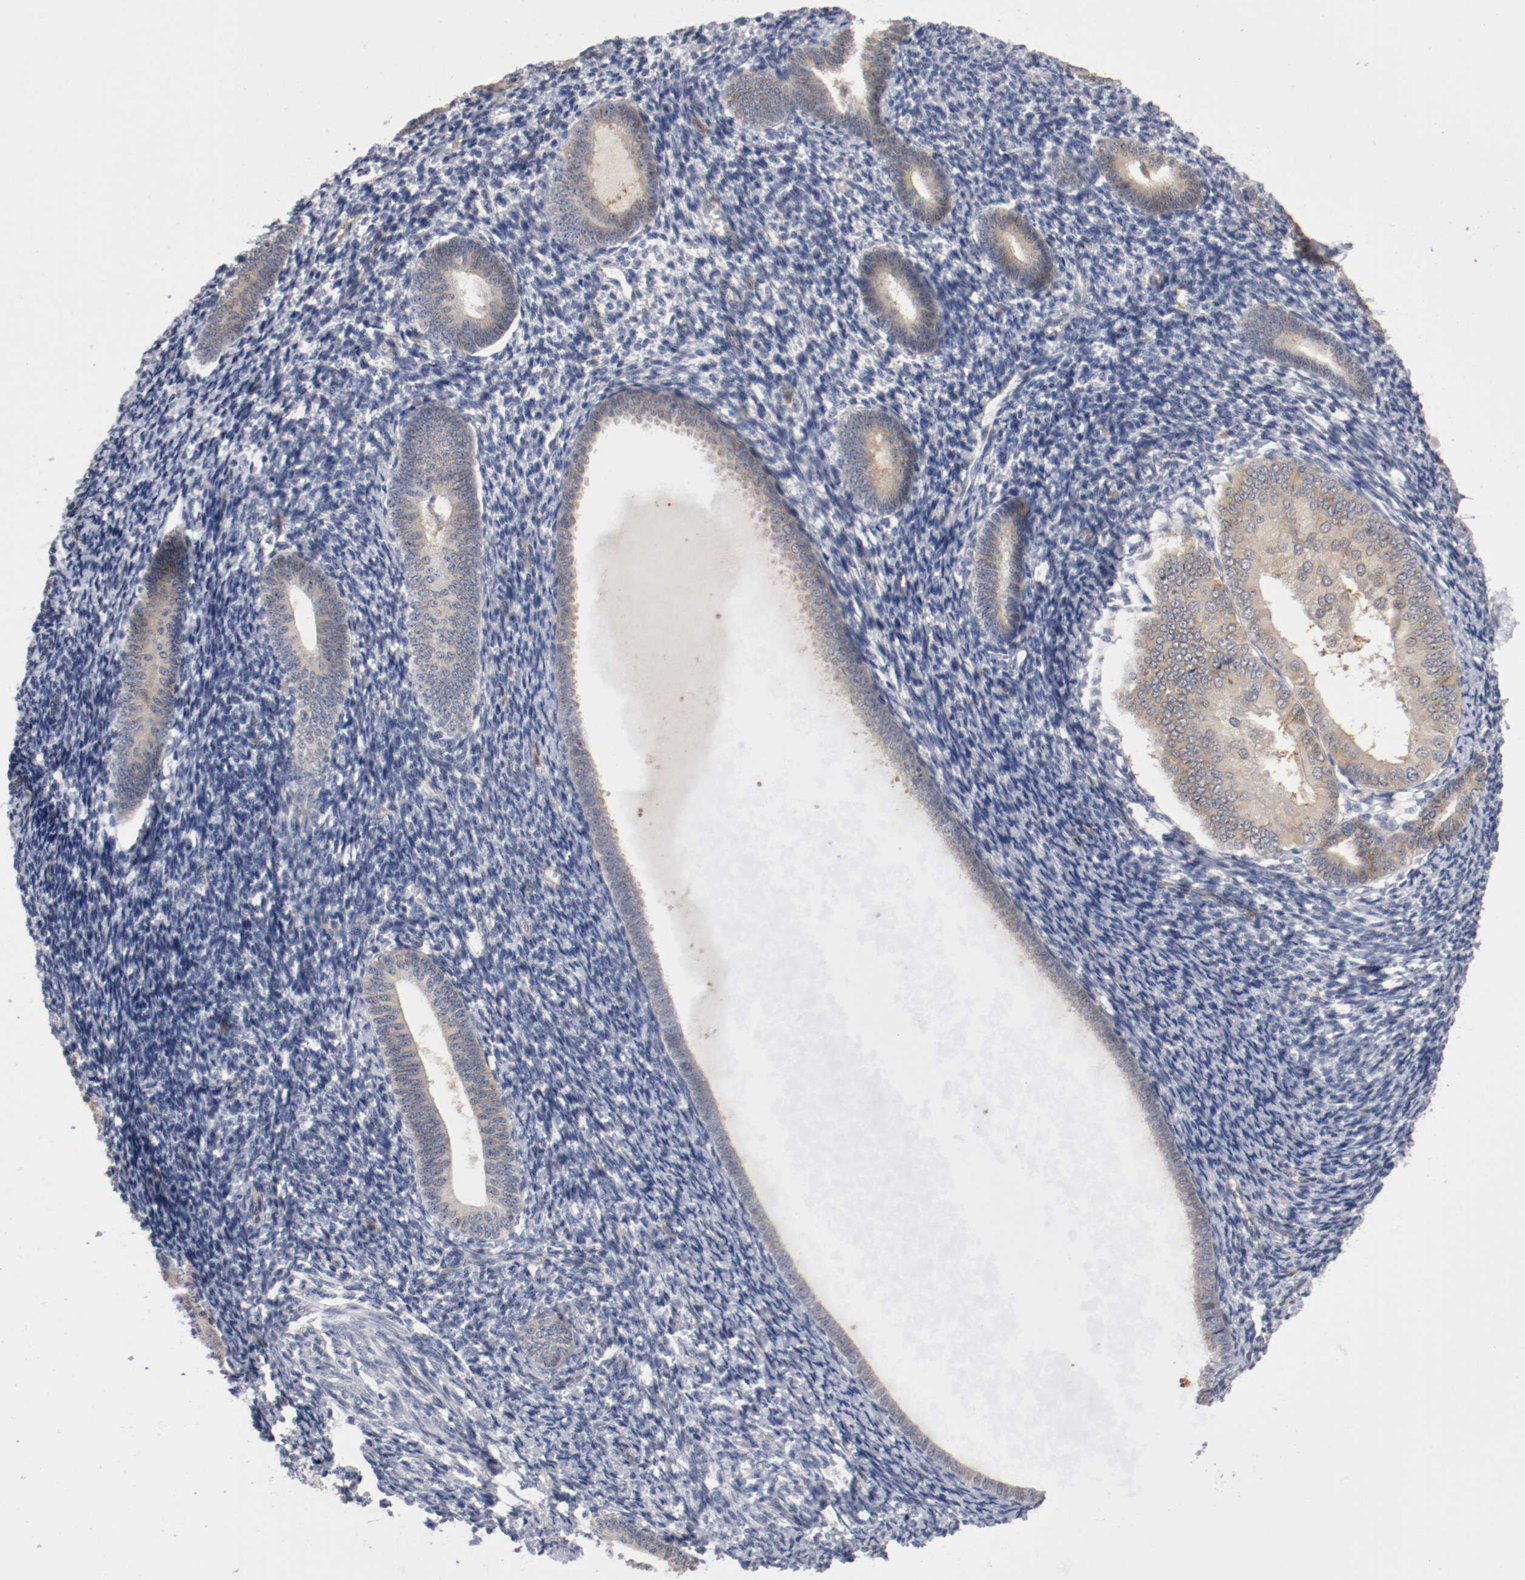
{"staining": {"intensity": "weak", "quantity": "<25%", "location": "cytoplasmic/membranous"}, "tissue": "endometrium", "cell_type": "Cells in endometrial stroma", "image_type": "normal", "snomed": [{"axis": "morphology", "description": "Normal tissue, NOS"}, {"axis": "topography", "description": "Endometrium"}], "caption": "High power microscopy micrograph of an immunohistochemistry (IHC) image of unremarkable endometrium, revealing no significant staining in cells in endometrial stroma. The staining was performed using DAB to visualize the protein expression in brown, while the nuclei were stained in blue with hematoxylin (Magnification: 20x).", "gene": "RBM23", "patient": {"sex": "female", "age": 57}}